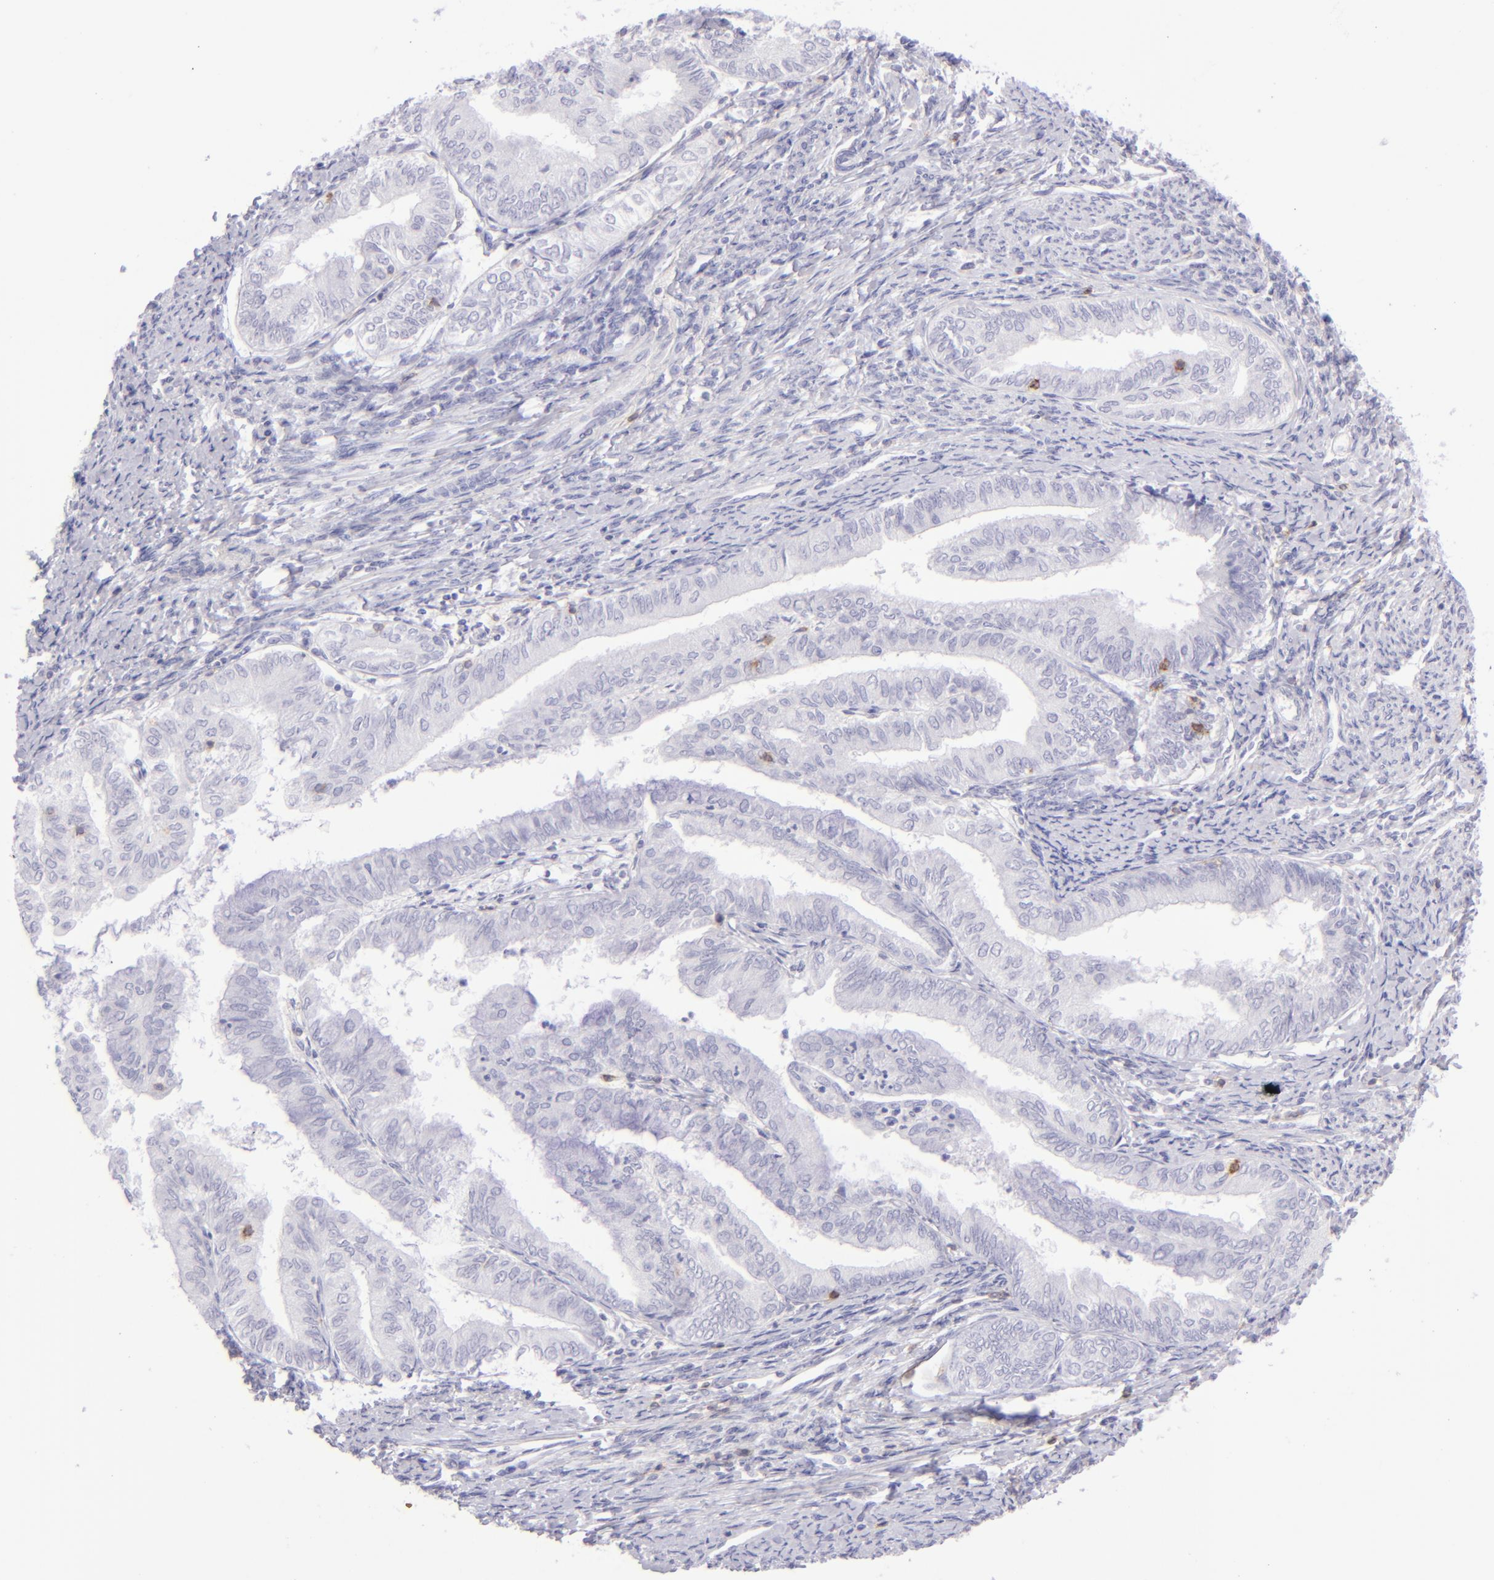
{"staining": {"intensity": "negative", "quantity": "none", "location": "none"}, "tissue": "endometrial cancer", "cell_type": "Tumor cells", "image_type": "cancer", "snomed": [{"axis": "morphology", "description": "Adenocarcinoma, NOS"}, {"axis": "topography", "description": "Endometrium"}], "caption": "This photomicrograph is of endometrial cancer stained with immunohistochemistry (IHC) to label a protein in brown with the nuclei are counter-stained blue. There is no positivity in tumor cells.", "gene": "CD69", "patient": {"sex": "female", "age": 66}}